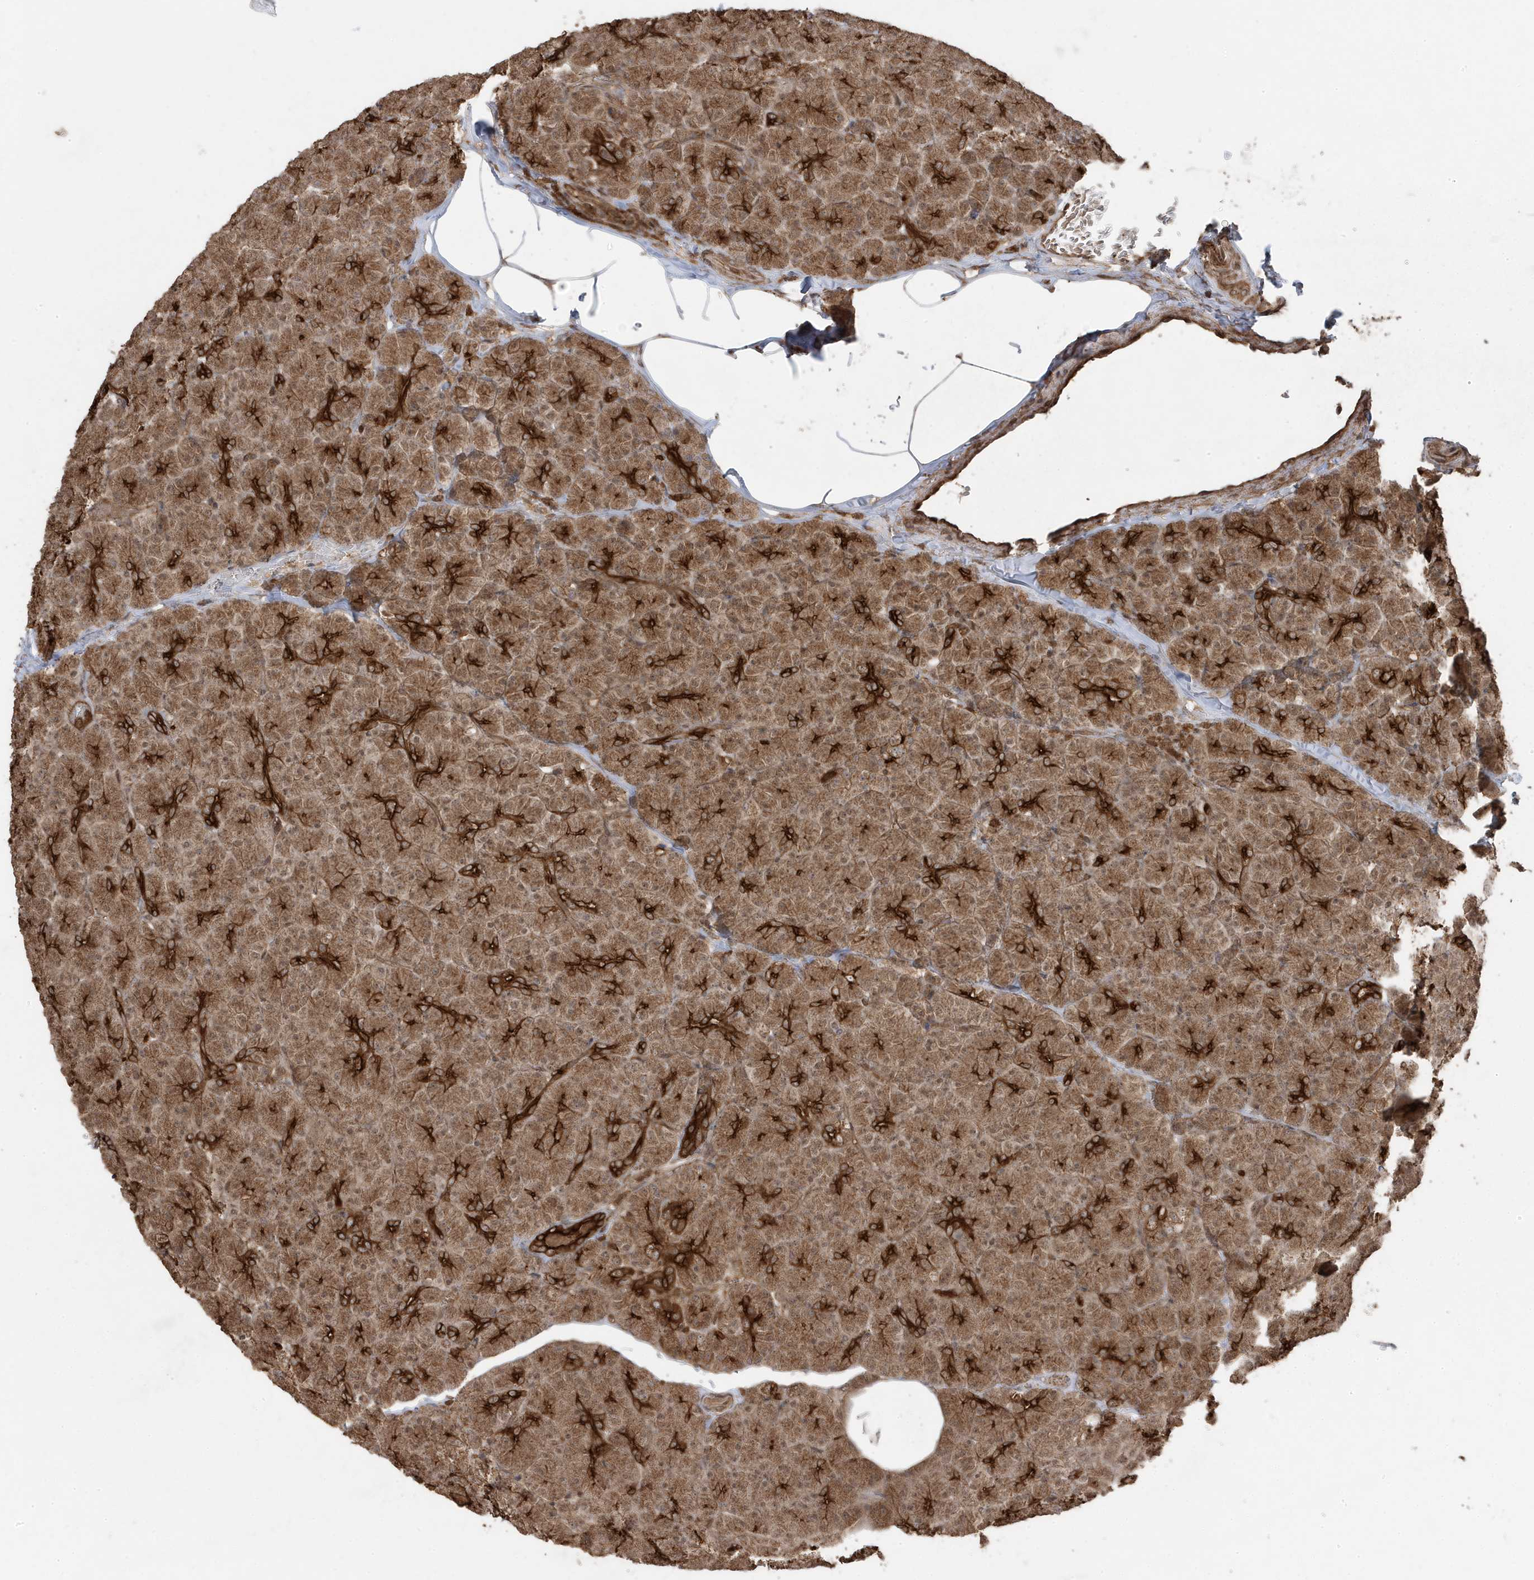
{"staining": {"intensity": "strong", "quantity": ">75%", "location": "cytoplasmic/membranous"}, "tissue": "pancreas", "cell_type": "Exocrine glandular cells", "image_type": "normal", "snomed": [{"axis": "morphology", "description": "Normal tissue, NOS"}, {"axis": "topography", "description": "Pancreas"}], "caption": "This histopathology image exhibits normal pancreas stained with immunohistochemistry (IHC) to label a protein in brown. The cytoplasmic/membranous of exocrine glandular cells show strong positivity for the protein. Nuclei are counter-stained blue.", "gene": "ASAP1", "patient": {"sex": "female", "age": 43}}